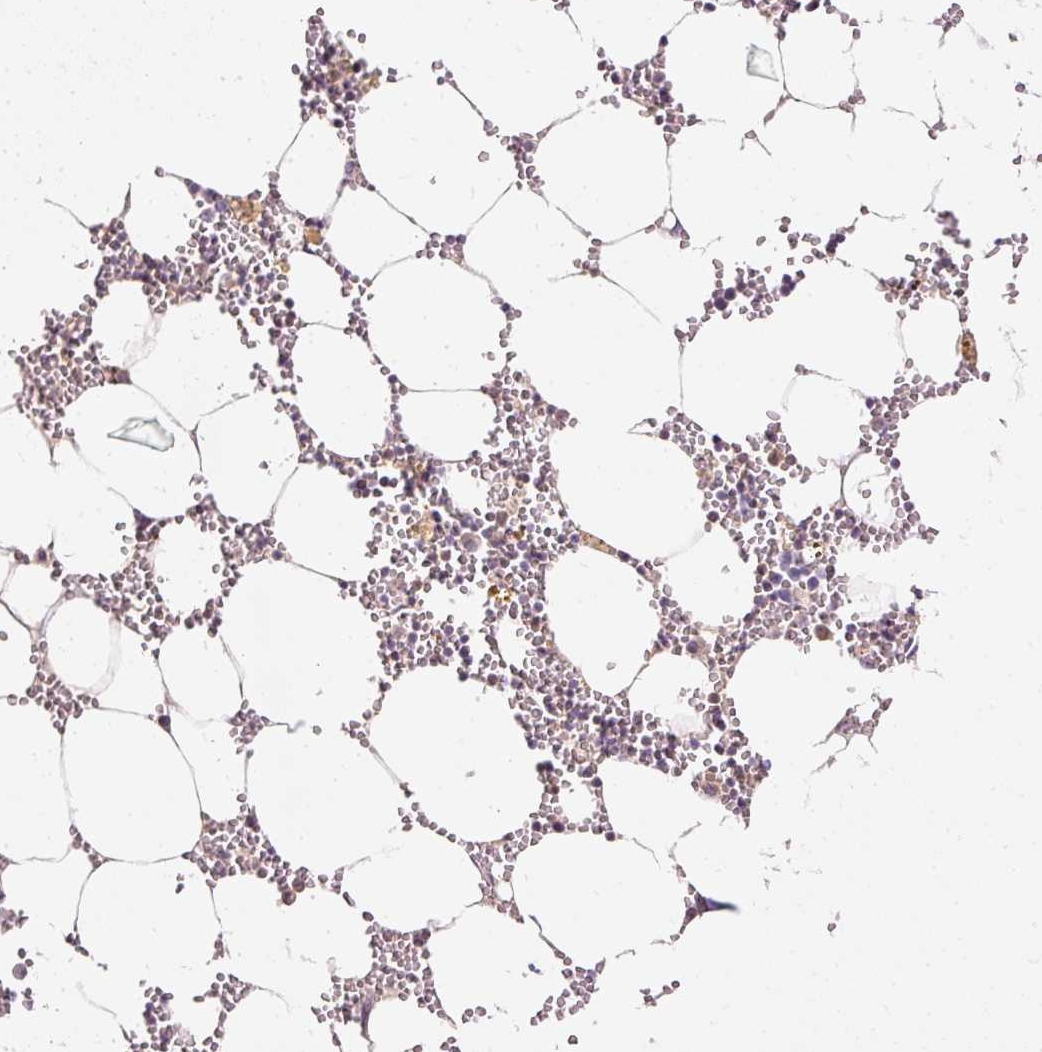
{"staining": {"intensity": "negative", "quantity": "none", "location": "none"}, "tissue": "bone marrow", "cell_type": "Hematopoietic cells", "image_type": "normal", "snomed": [{"axis": "morphology", "description": "Normal tissue, NOS"}, {"axis": "topography", "description": "Bone marrow"}], "caption": "Bone marrow was stained to show a protein in brown. There is no significant staining in hematopoietic cells. Brightfield microscopy of IHC stained with DAB (3,3'-diaminobenzidine) (brown) and hematoxylin (blue), captured at high magnification.", "gene": "ARMH3", "patient": {"sex": "male", "age": 54}}